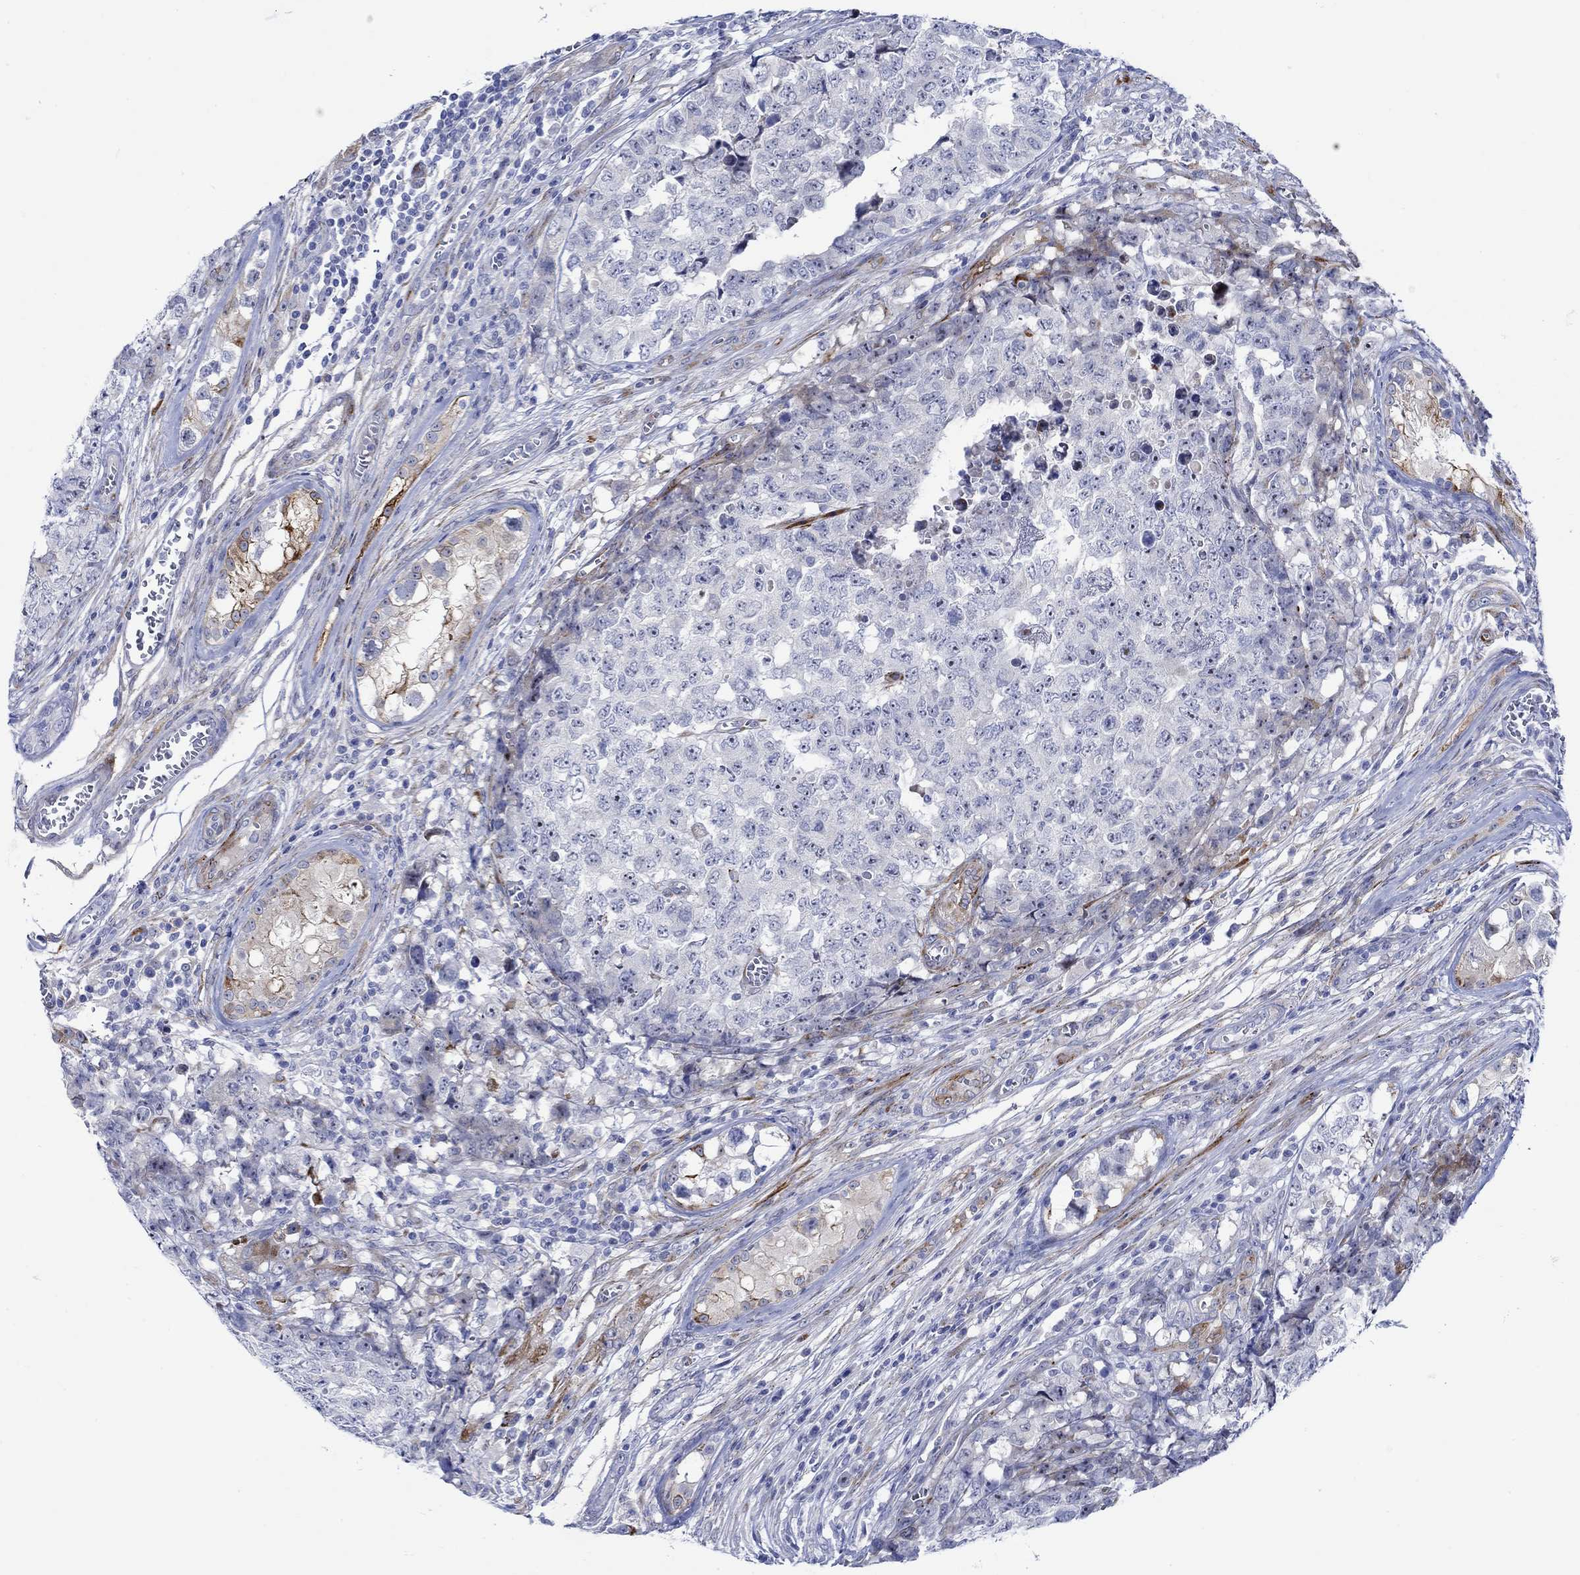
{"staining": {"intensity": "negative", "quantity": "none", "location": "none"}, "tissue": "testis cancer", "cell_type": "Tumor cells", "image_type": "cancer", "snomed": [{"axis": "morphology", "description": "Carcinoma, Embryonal, NOS"}, {"axis": "topography", "description": "Testis"}], "caption": "DAB (3,3'-diaminobenzidine) immunohistochemical staining of testis embryonal carcinoma demonstrates no significant expression in tumor cells.", "gene": "KSR2", "patient": {"sex": "male", "age": 23}}